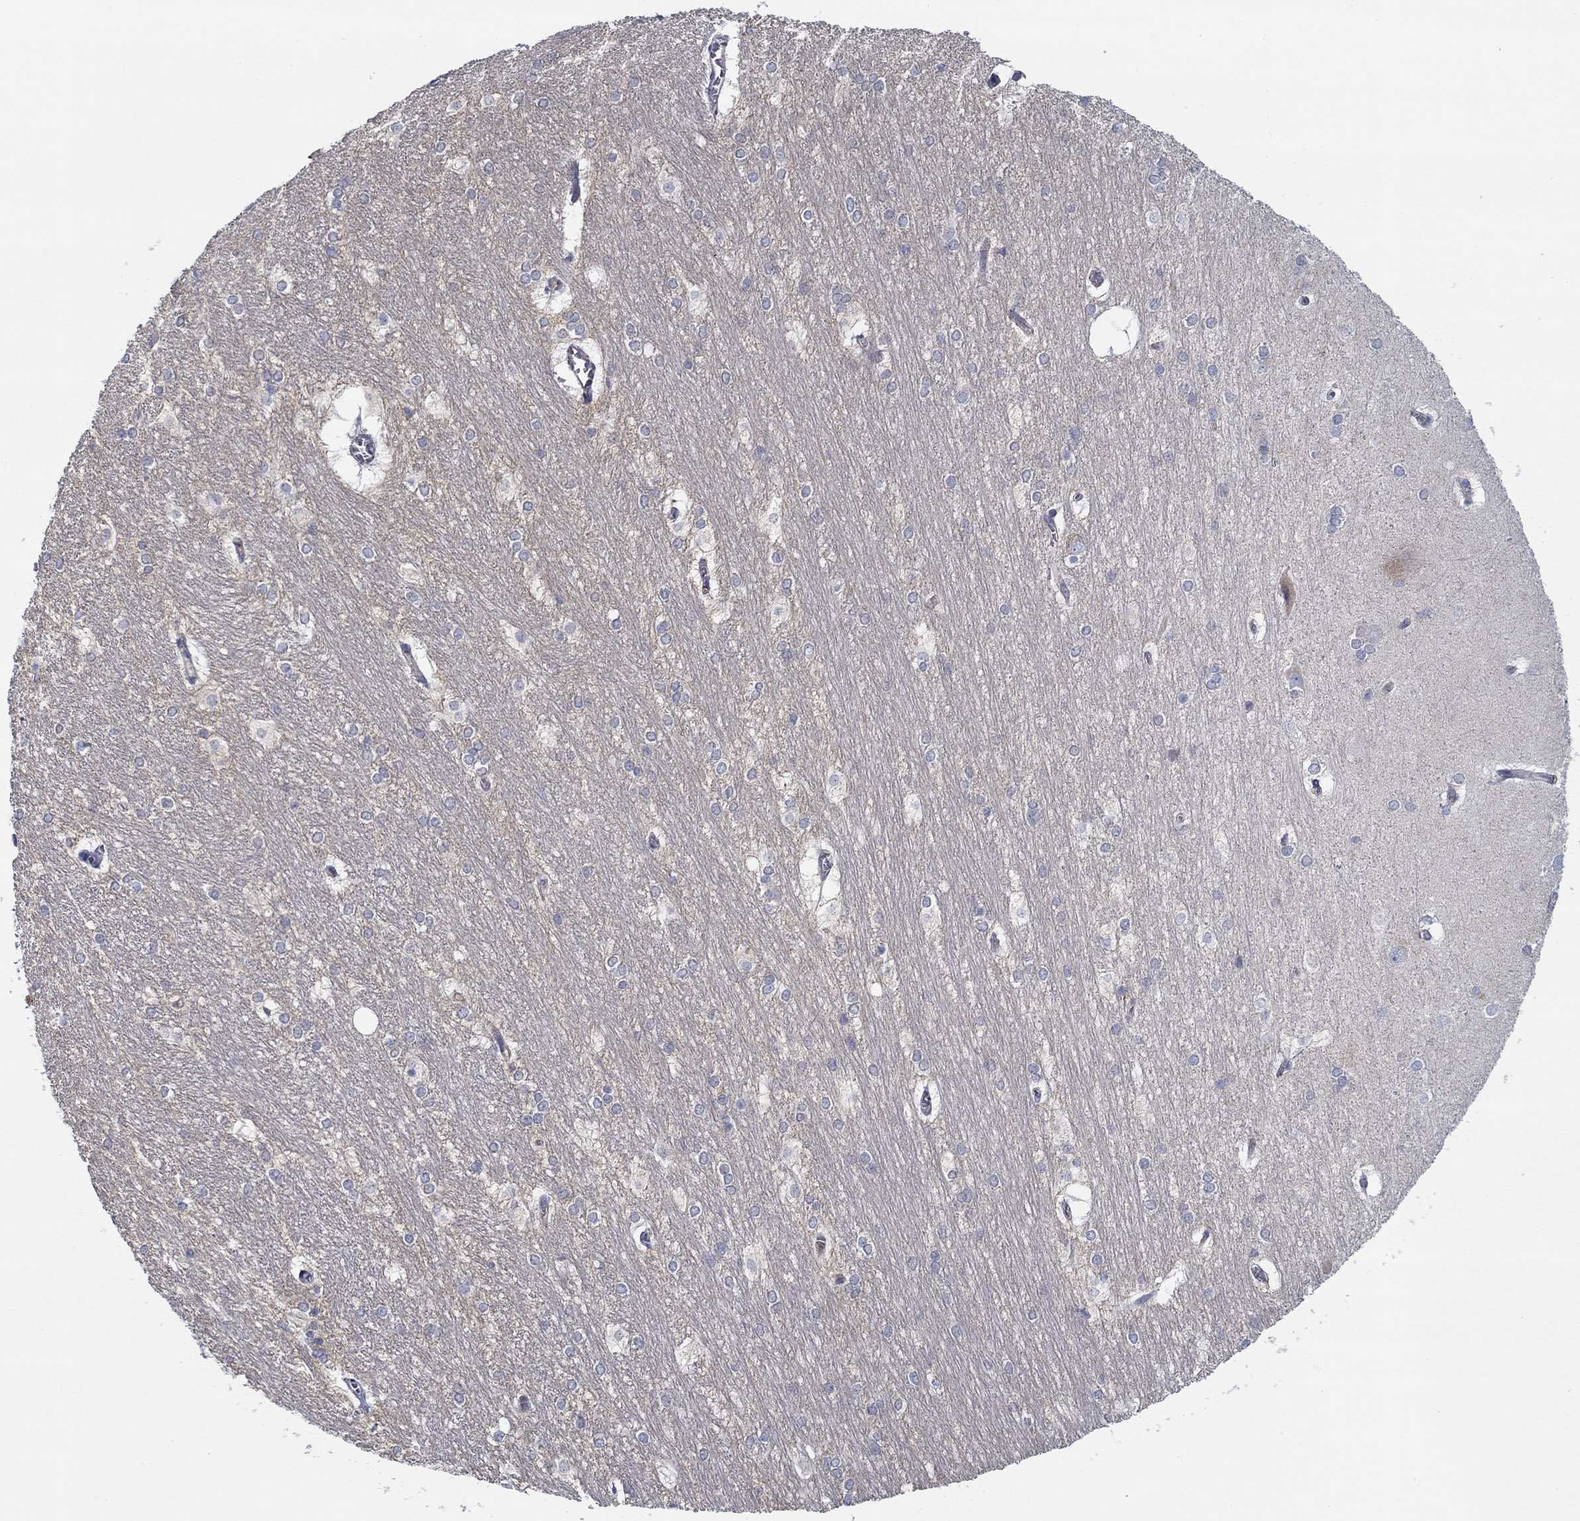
{"staining": {"intensity": "negative", "quantity": "none", "location": "none"}, "tissue": "hippocampus", "cell_type": "Glial cells", "image_type": "normal", "snomed": [{"axis": "morphology", "description": "Normal tissue, NOS"}, {"axis": "topography", "description": "Cerebral cortex"}, {"axis": "topography", "description": "Hippocampus"}], "caption": "A high-resolution photomicrograph shows IHC staining of unremarkable hippocampus, which displays no significant expression in glial cells. (Stains: DAB immunohistochemistry (IHC) with hematoxylin counter stain, Microscopy: brightfield microscopy at high magnification).", "gene": "CFAP61", "patient": {"sex": "female", "age": 19}}